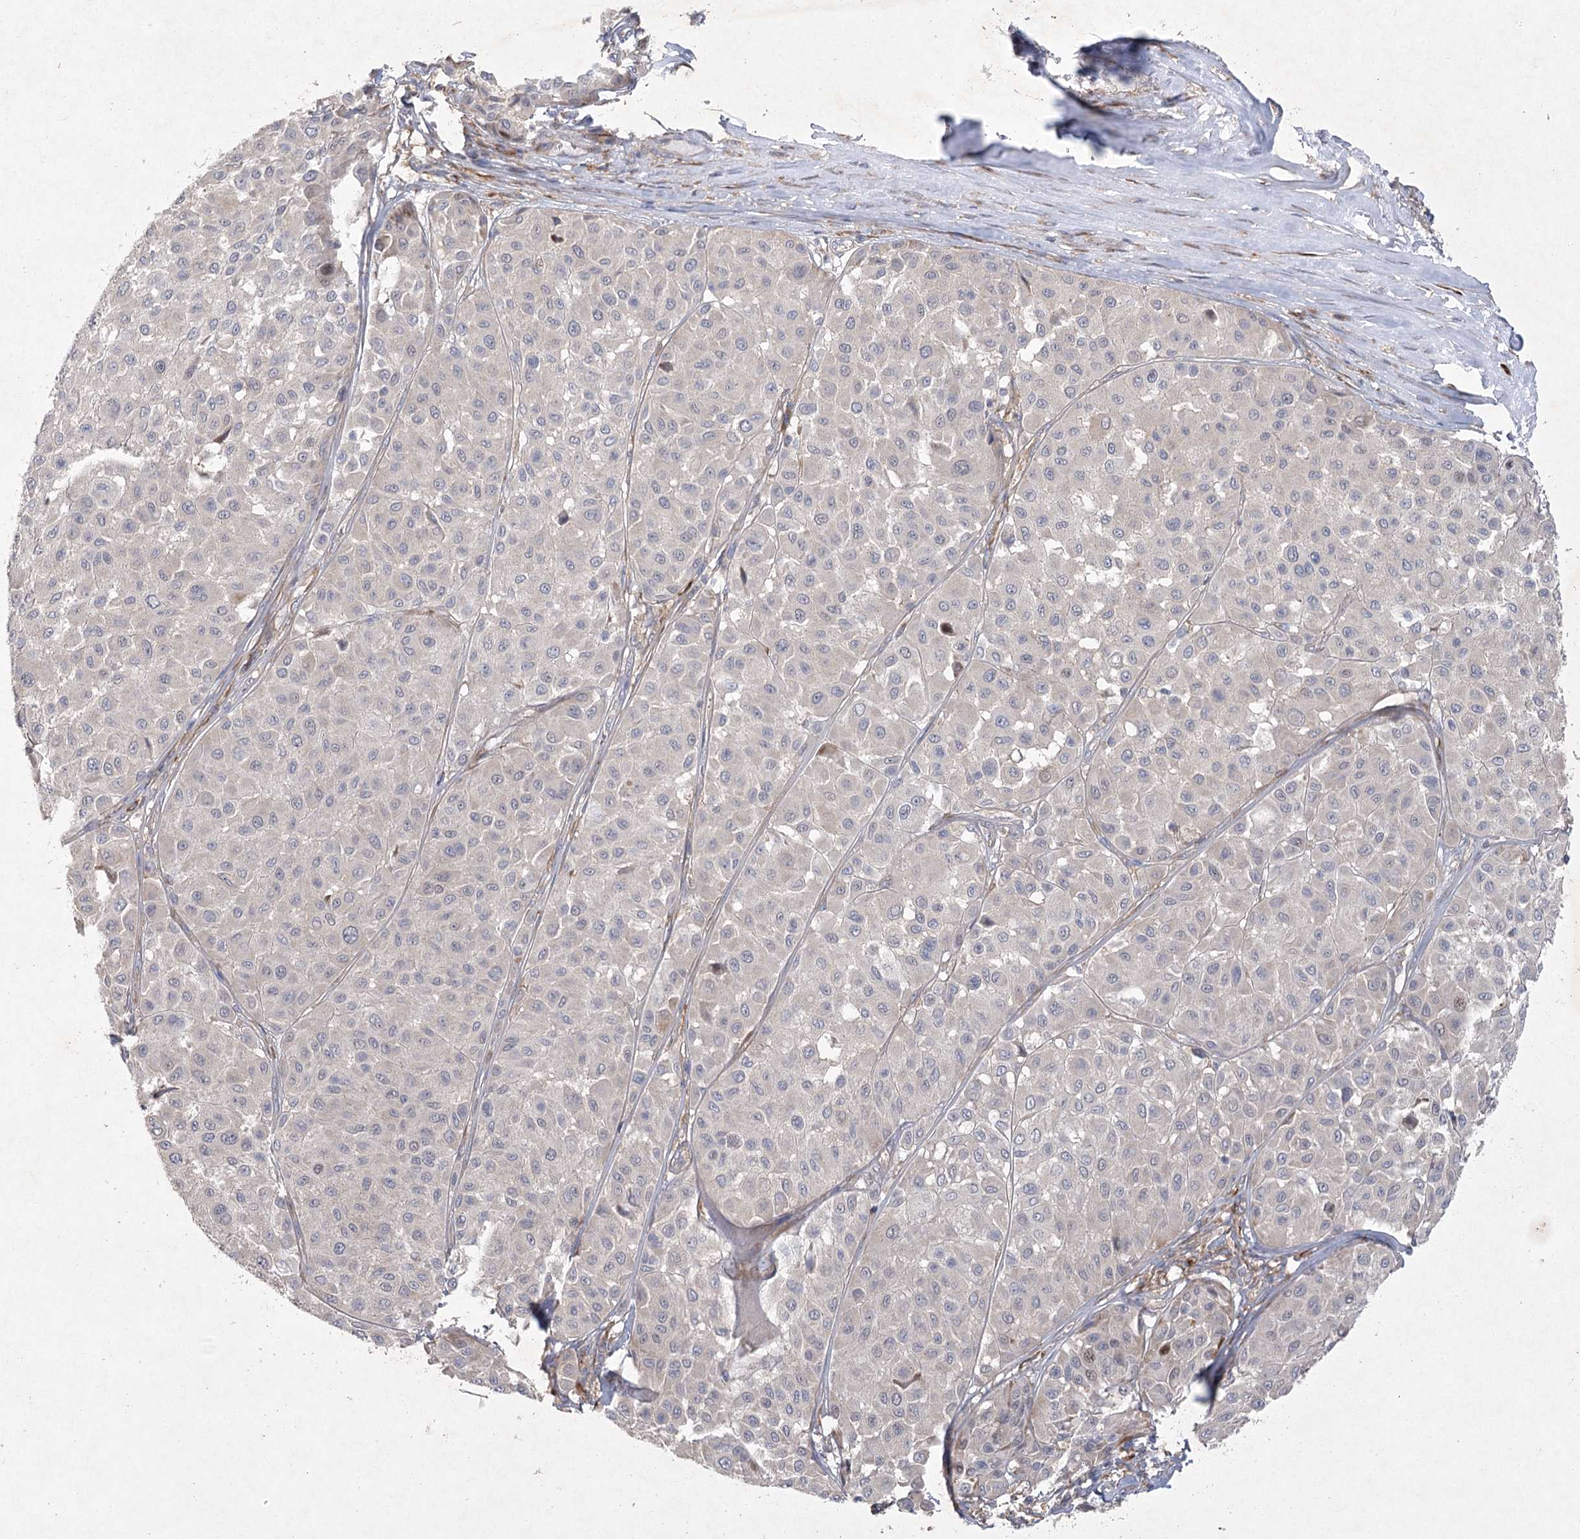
{"staining": {"intensity": "negative", "quantity": "none", "location": "none"}, "tissue": "melanoma", "cell_type": "Tumor cells", "image_type": "cancer", "snomed": [{"axis": "morphology", "description": "Malignant melanoma, Metastatic site"}, {"axis": "topography", "description": "Soft tissue"}], "caption": "This is an immunohistochemistry (IHC) micrograph of melanoma. There is no expression in tumor cells.", "gene": "FAM110C", "patient": {"sex": "male", "age": 41}}